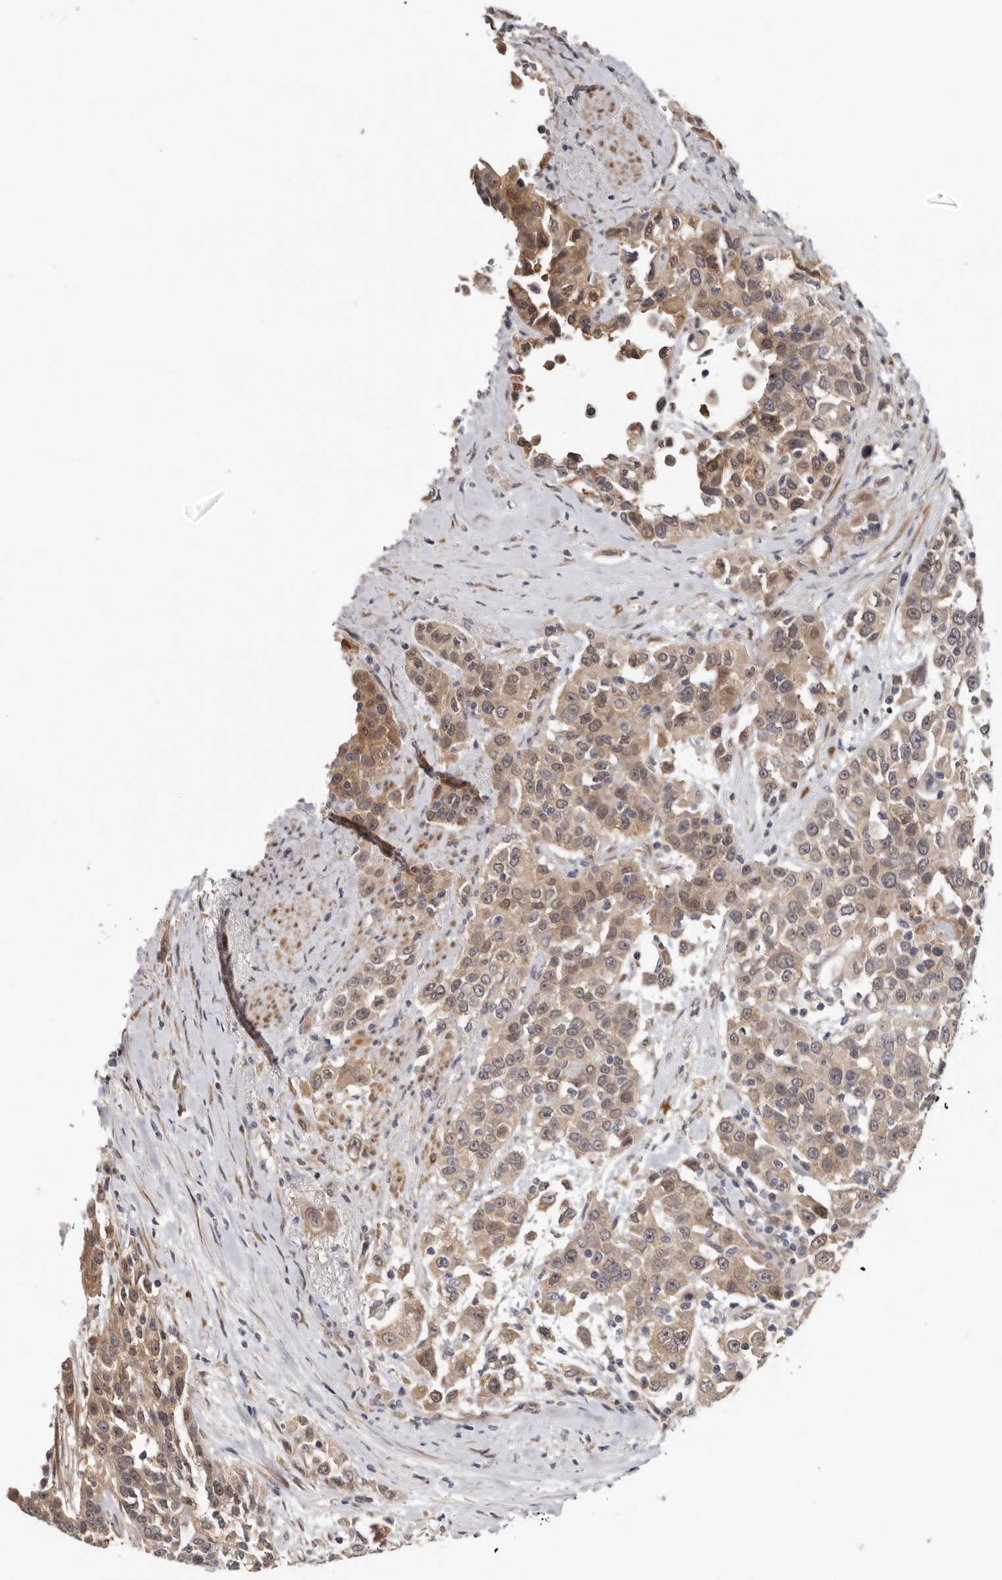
{"staining": {"intensity": "weak", "quantity": ">75%", "location": "cytoplasmic/membranous,nuclear"}, "tissue": "urothelial cancer", "cell_type": "Tumor cells", "image_type": "cancer", "snomed": [{"axis": "morphology", "description": "Urothelial carcinoma, High grade"}, {"axis": "topography", "description": "Urinary bladder"}], "caption": "DAB (3,3'-diaminobenzidine) immunohistochemical staining of urothelial carcinoma (high-grade) displays weak cytoplasmic/membranous and nuclear protein staining in approximately >75% of tumor cells. (brown staining indicates protein expression, while blue staining denotes nuclei).", "gene": "SBDS", "patient": {"sex": "female", "age": 80}}